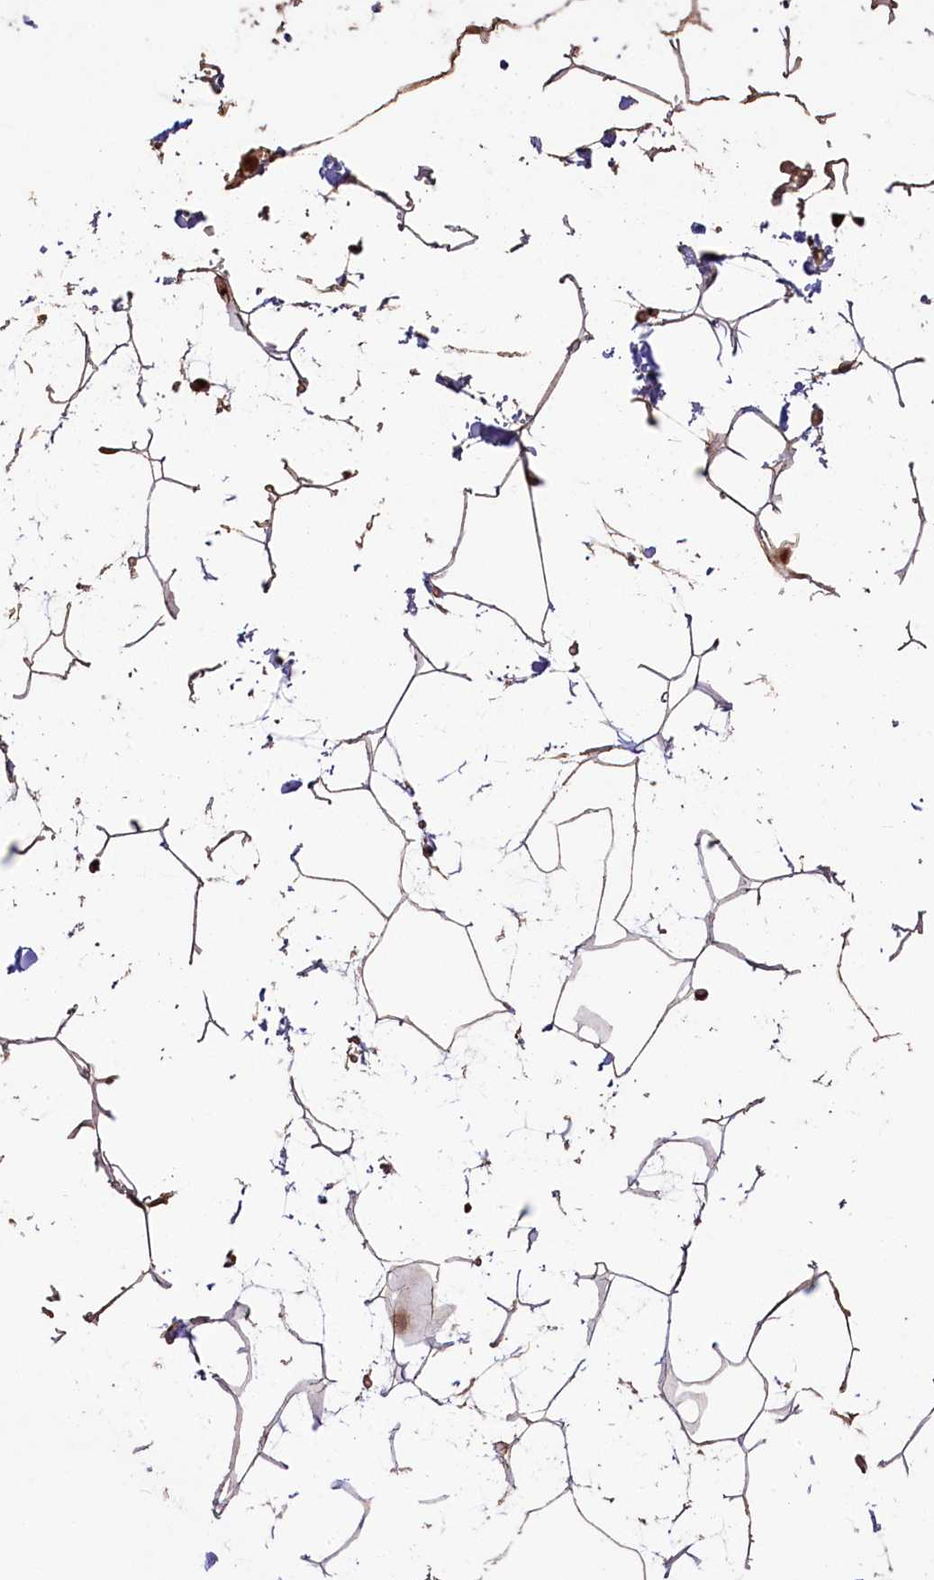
{"staining": {"intensity": "weak", "quantity": ">75%", "location": "cytoplasmic/membranous"}, "tissue": "adipose tissue", "cell_type": "Adipocytes", "image_type": "normal", "snomed": [{"axis": "morphology", "description": "Normal tissue, NOS"}, {"axis": "topography", "description": "Gallbladder"}, {"axis": "topography", "description": "Peripheral nerve tissue"}], "caption": "Benign adipose tissue shows weak cytoplasmic/membranous positivity in about >75% of adipocytes.", "gene": "SLC38A7", "patient": {"sex": "male", "age": 38}}